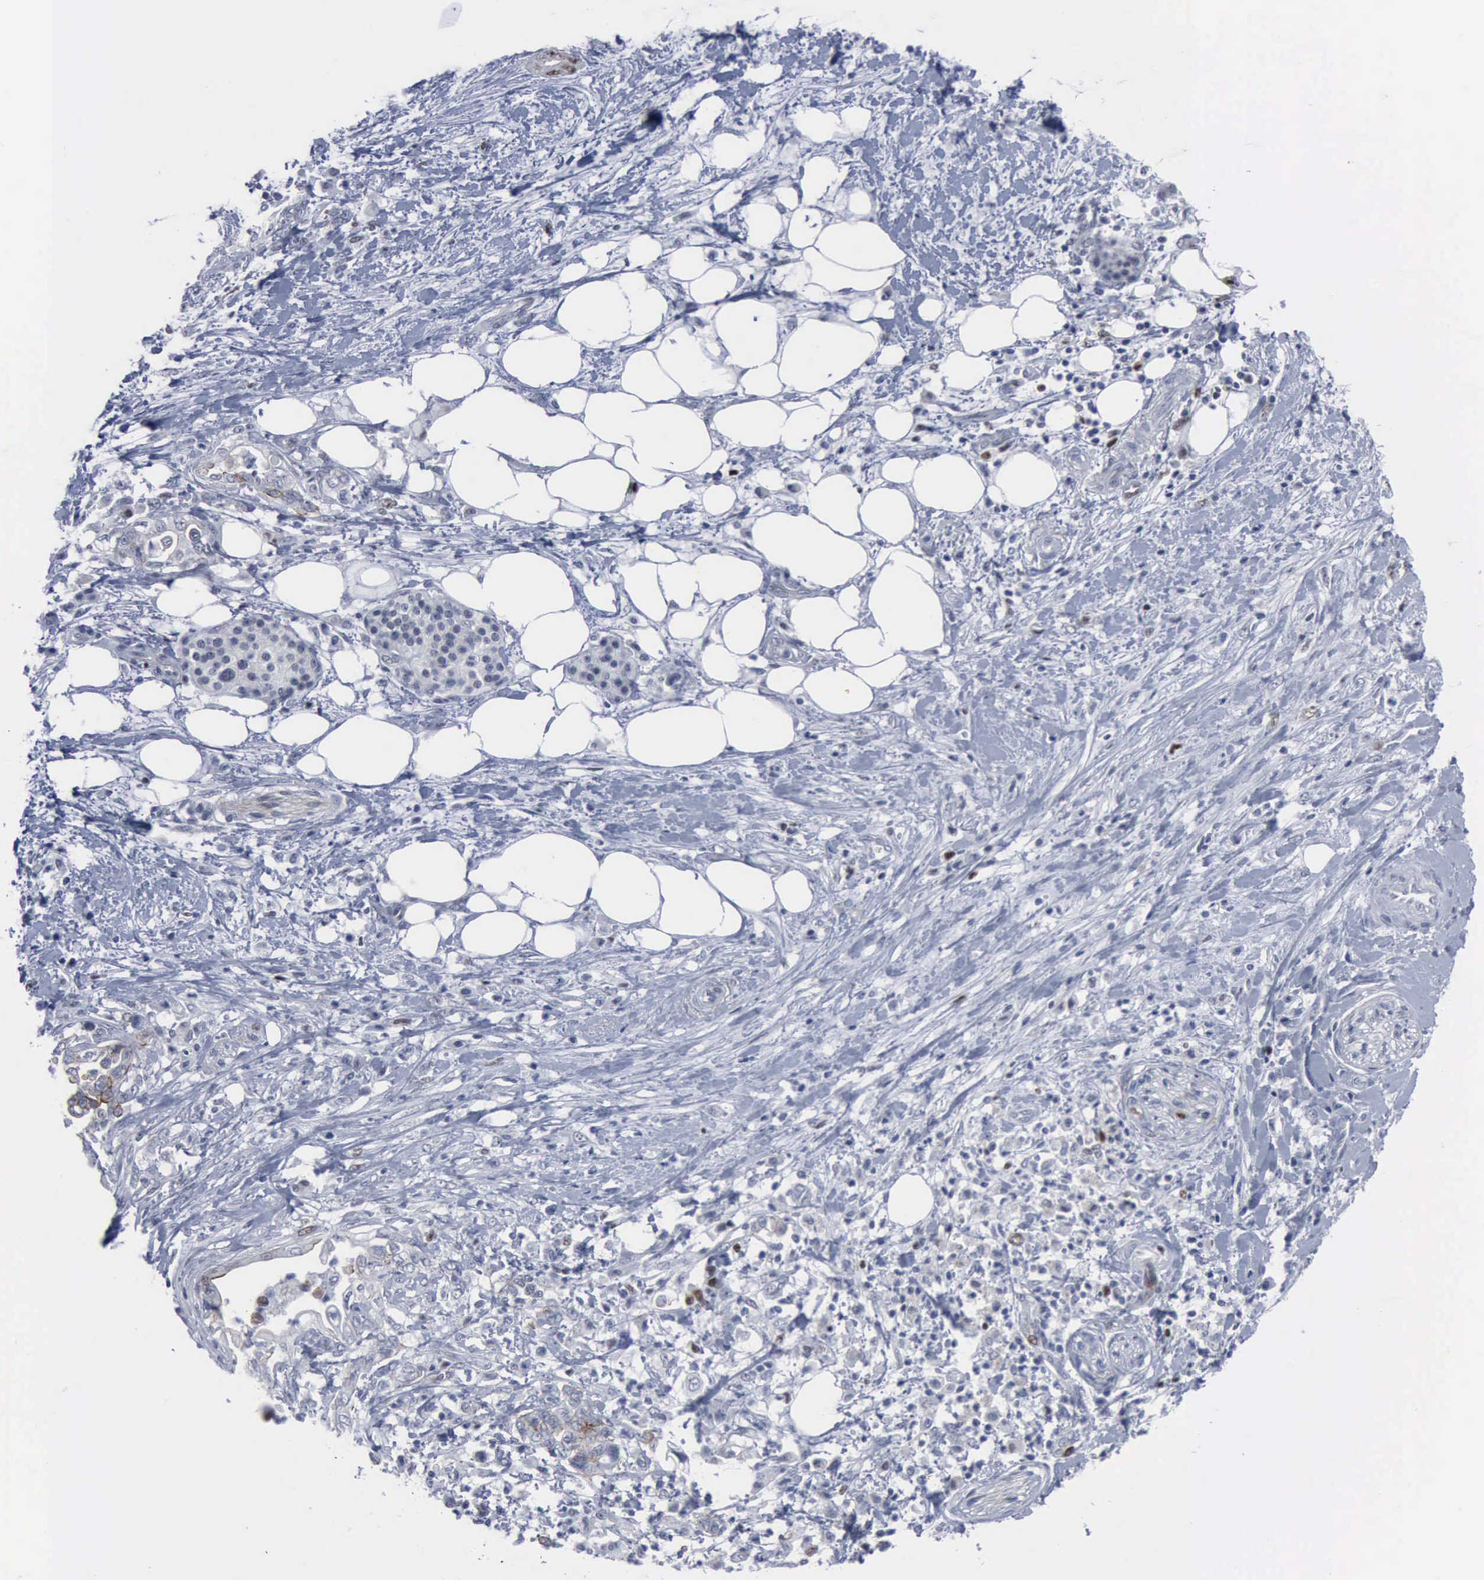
{"staining": {"intensity": "strong", "quantity": "<25%", "location": "cytoplasmic/membranous"}, "tissue": "pancreatic cancer", "cell_type": "Tumor cells", "image_type": "cancer", "snomed": [{"axis": "morphology", "description": "Adenocarcinoma, NOS"}, {"axis": "topography", "description": "Pancreas"}], "caption": "A brown stain highlights strong cytoplasmic/membranous staining of a protein in pancreatic adenocarcinoma tumor cells.", "gene": "MCM5", "patient": {"sex": "female", "age": 66}}